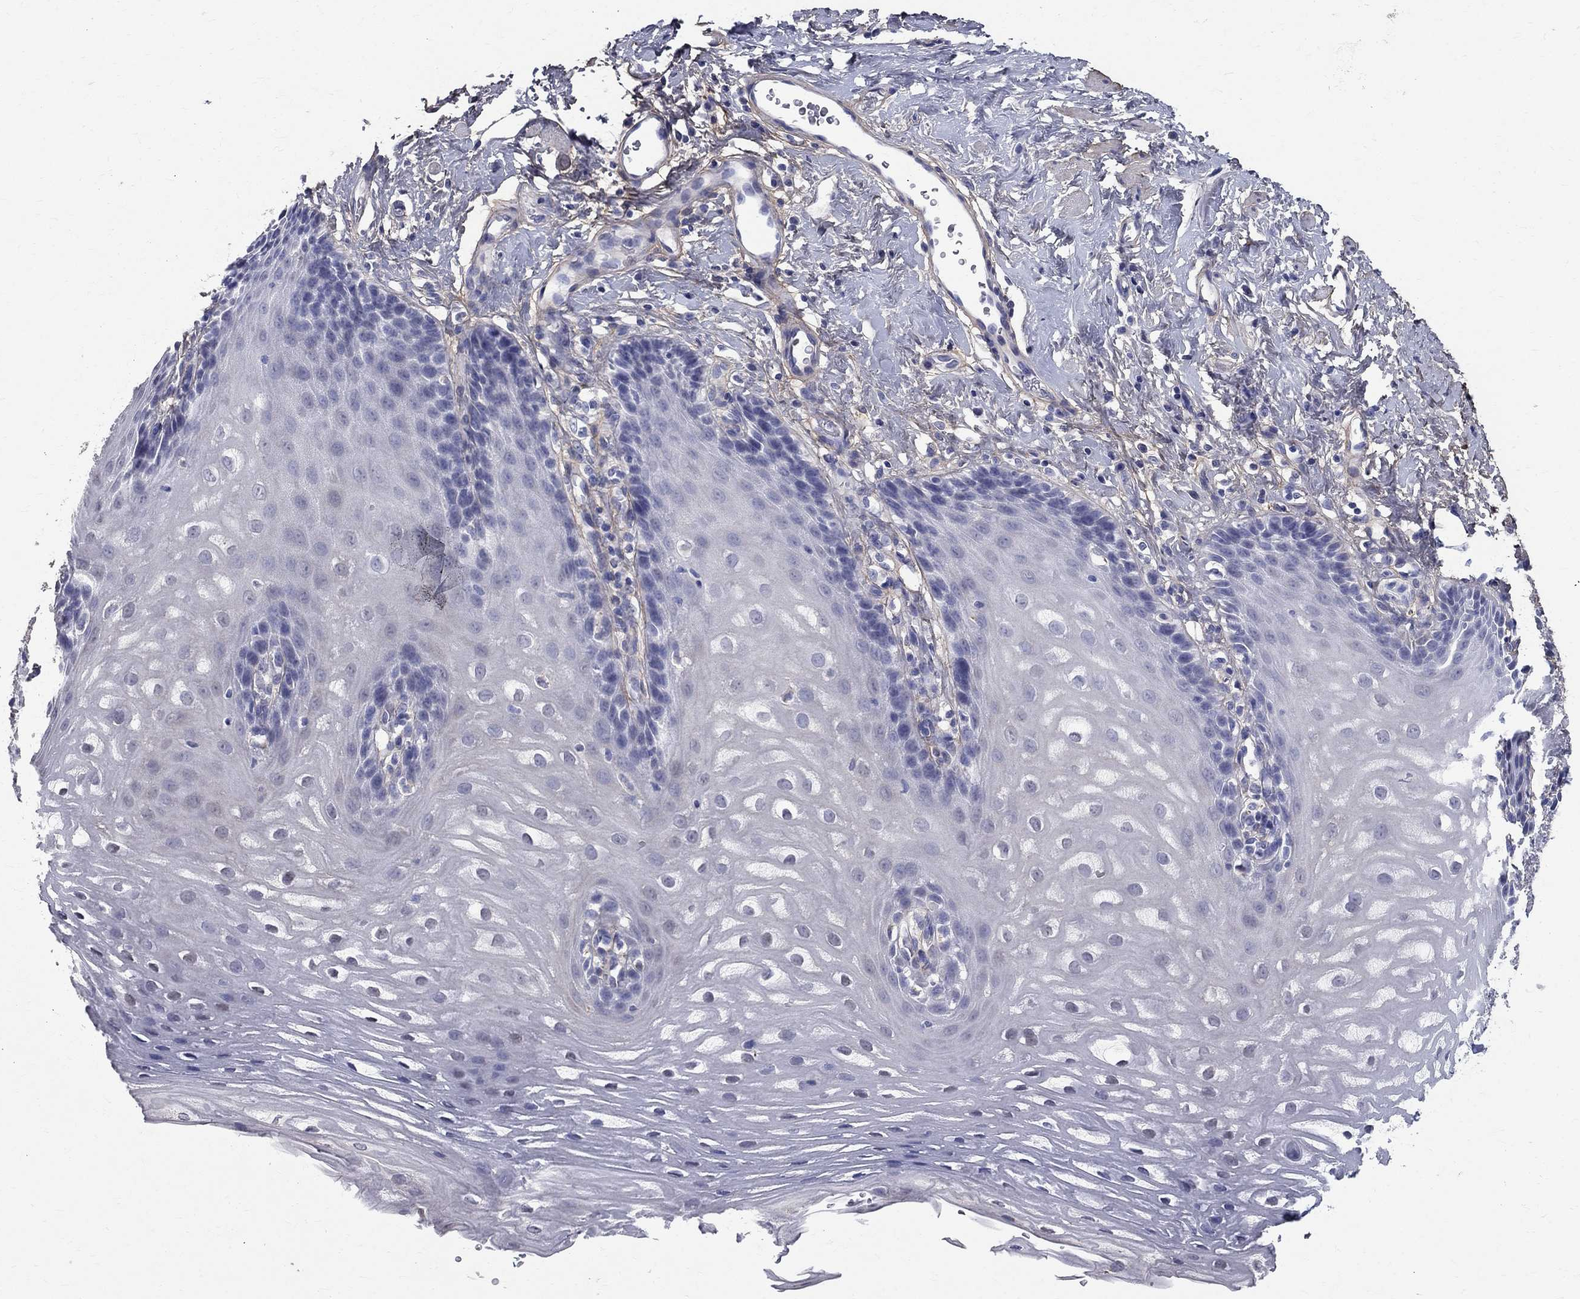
{"staining": {"intensity": "negative", "quantity": "none", "location": "none"}, "tissue": "esophagus", "cell_type": "Squamous epithelial cells", "image_type": "normal", "snomed": [{"axis": "morphology", "description": "Normal tissue, NOS"}, {"axis": "topography", "description": "Esophagus"}], "caption": "Immunohistochemistry (IHC) photomicrograph of normal esophagus stained for a protein (brown), which displays no positivity in squamous epithelial cells. (DAB immunohistochemistry visualized using brightfield microscopy, high magnification).", "gene": "ANXA10", "patient": {"sex": "male", "age": 64}}